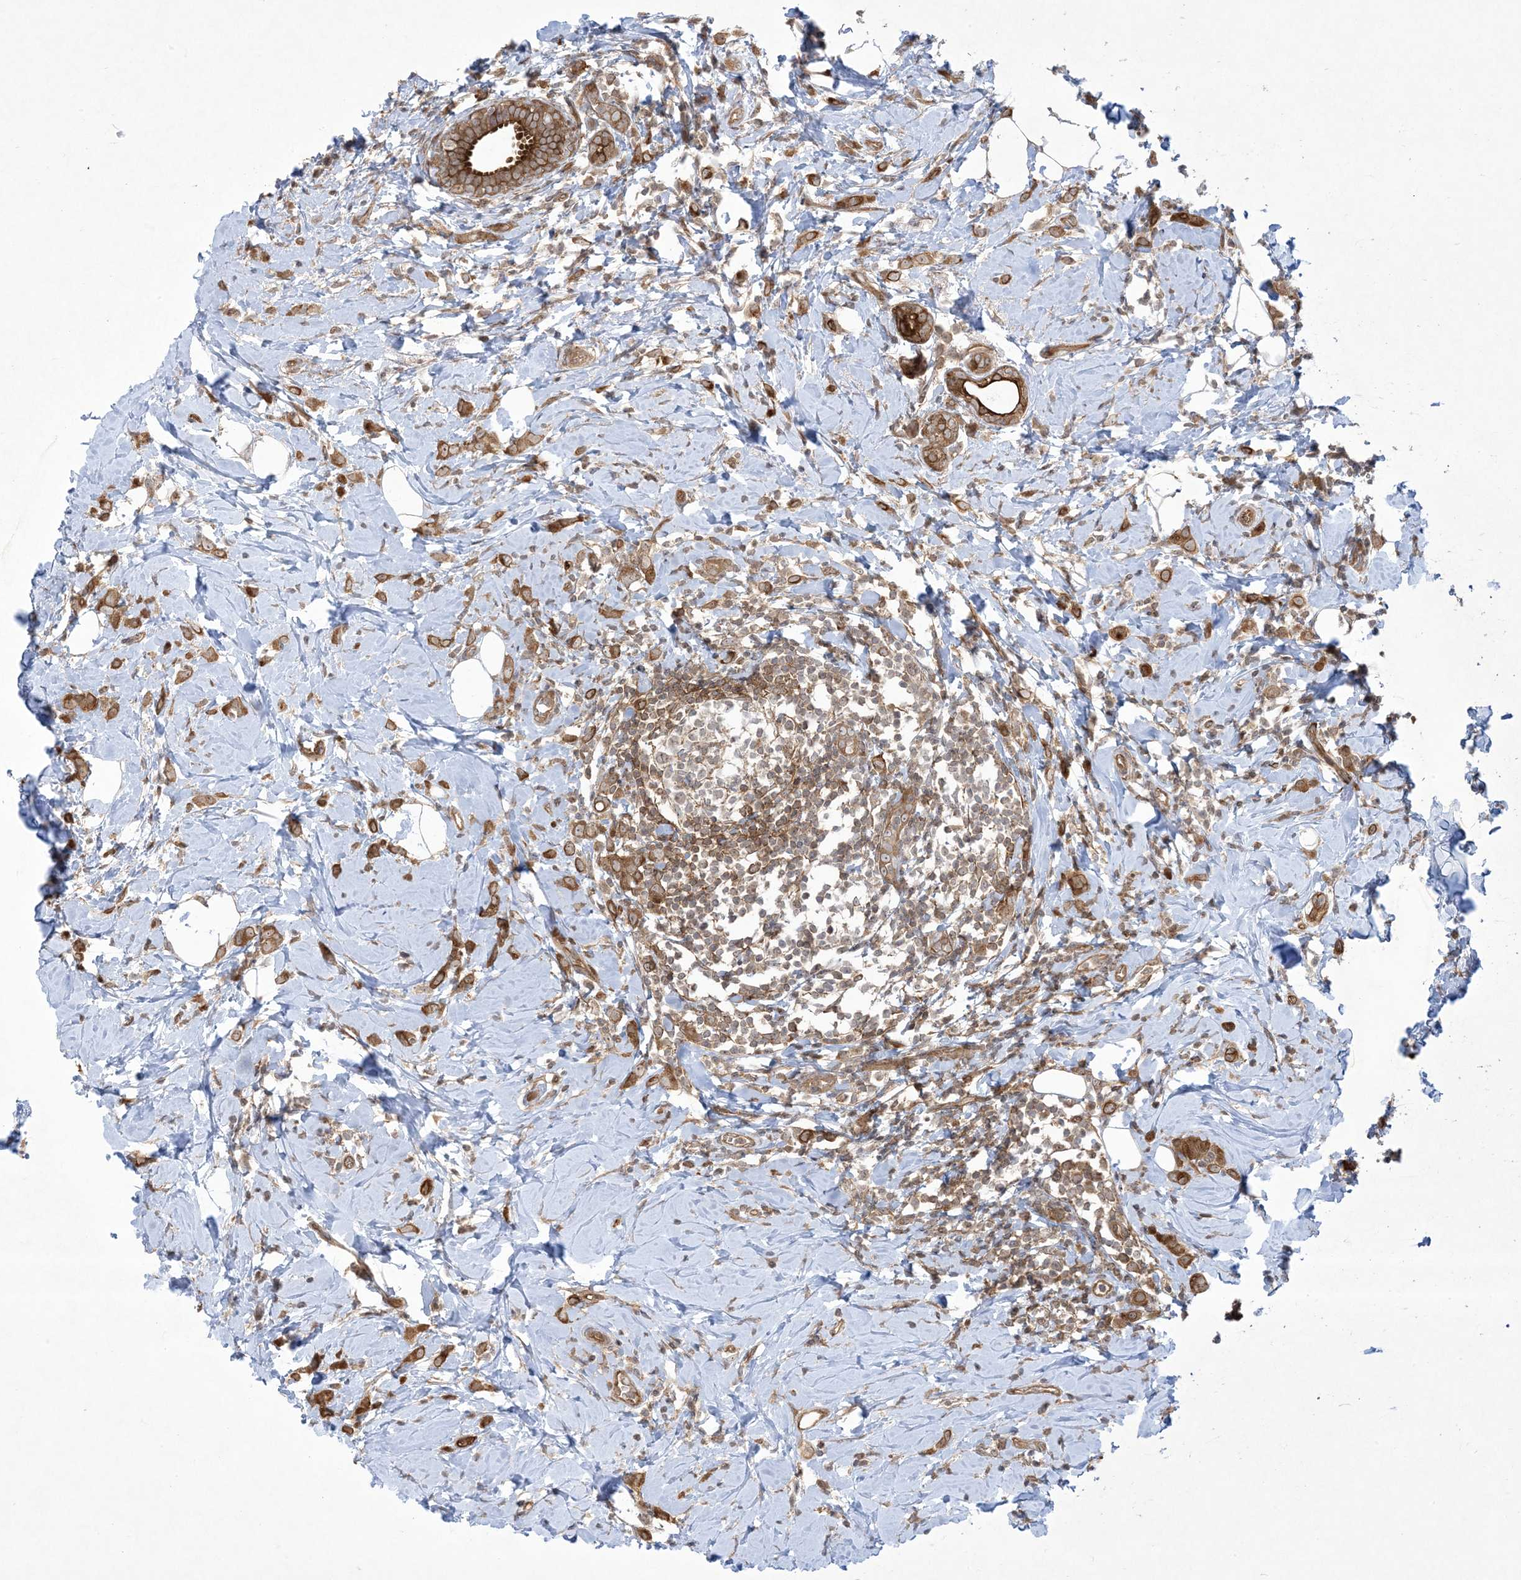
{"staining": {"intensity": "moderate", "quantity": ">75%", "location": "cytoplasmic/membranous,nuclear"}, "tissue": "breast cancer", "cell_type": "Tumor cells", "image_type": "cancer", "snomed": [{"axis": "morphology", "description": "Lobular carcinoma"}, {"axis": "topography", "description": "Breast"}], "caption": "Immunohistochemical staining of breast cancer exhibits medium levels of moderate cytoplasmic/membranous and nuclear protein staining in approximately >75% of tumor cells. (brown staining indicates protein expression, while blue staining denotes nuclei).", "gene": "SOGA3", "patient": {"sex": "female", "age": 47}}